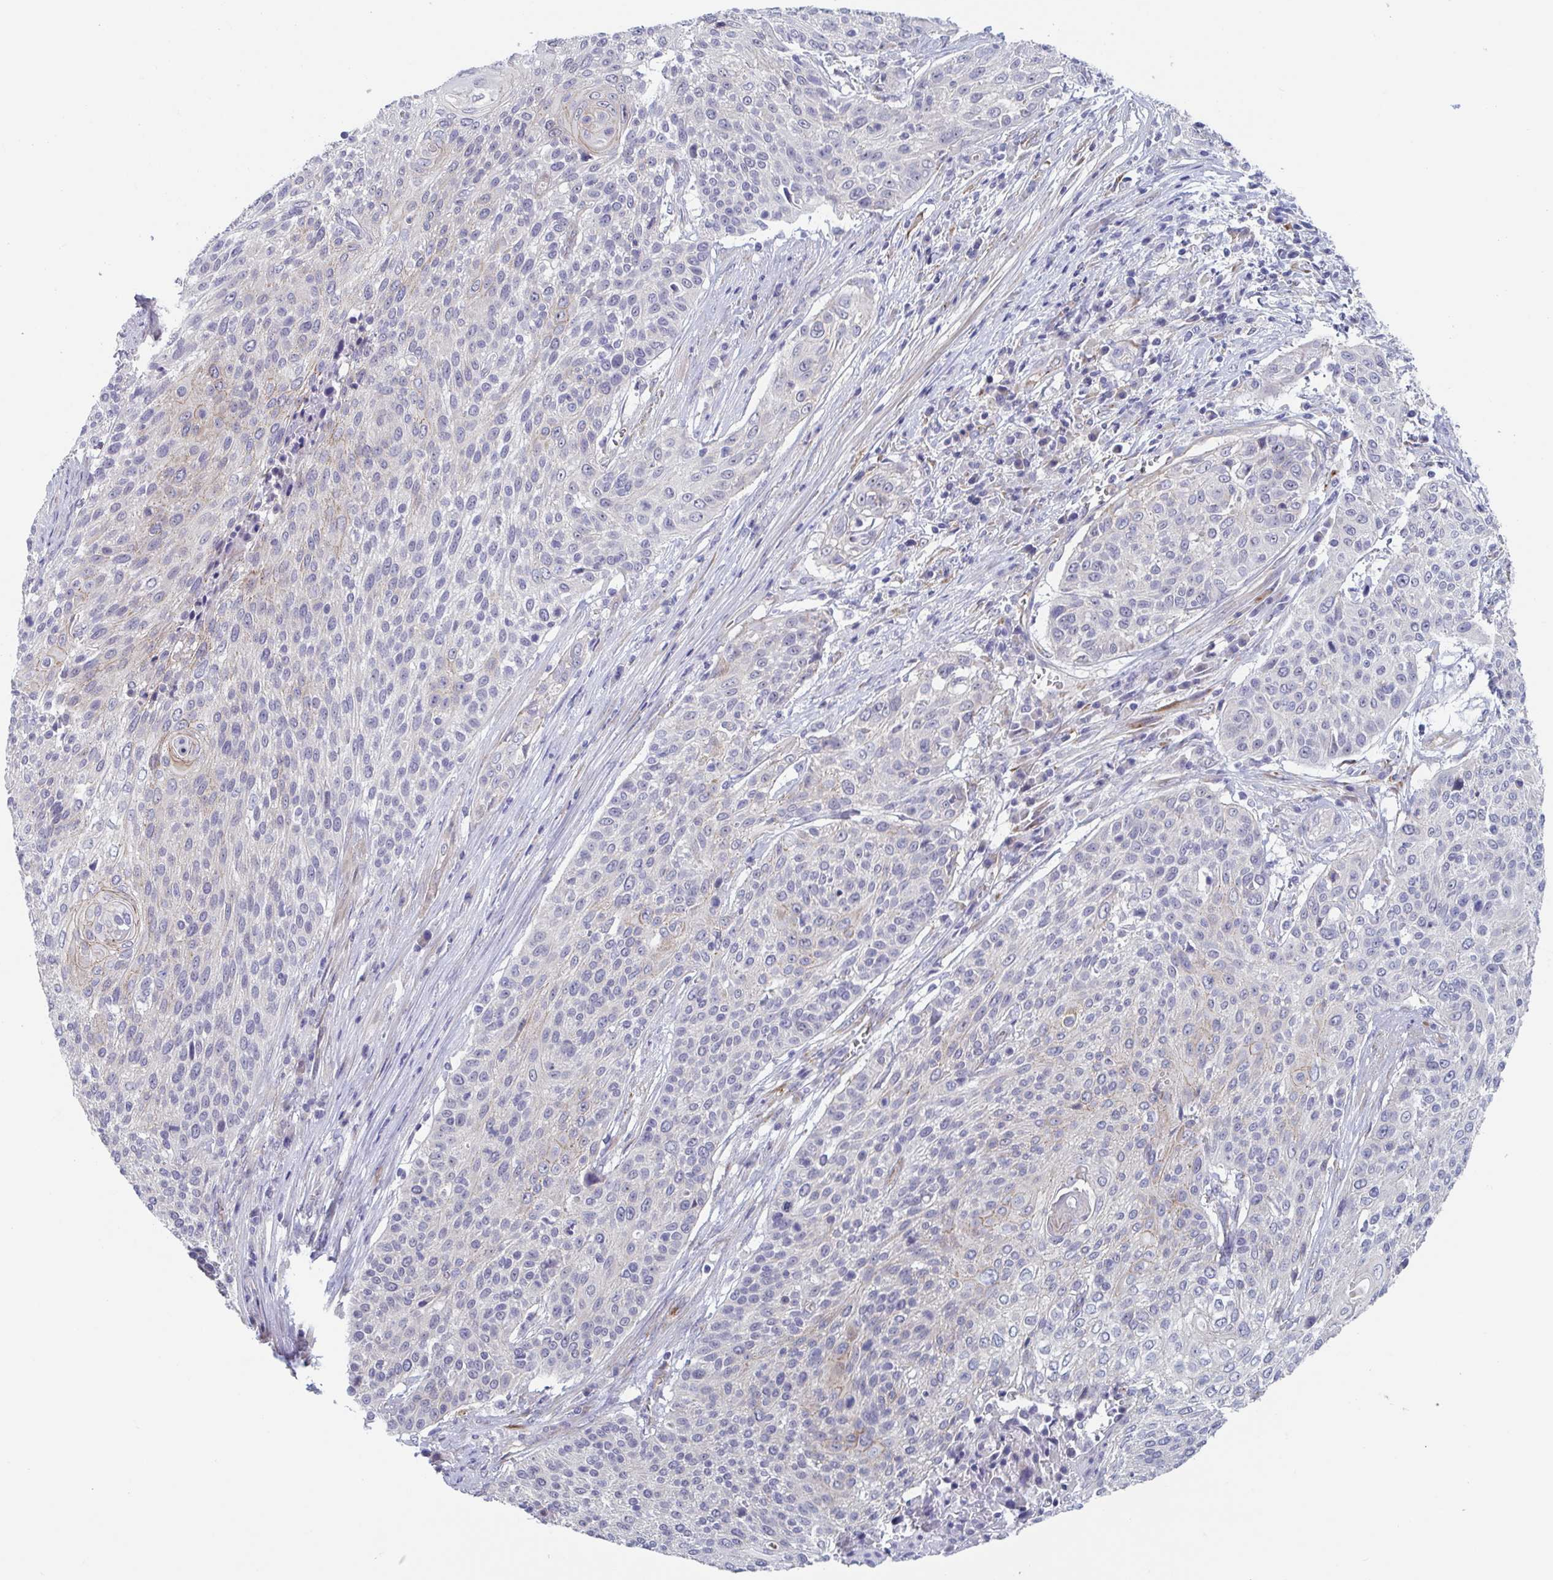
{"staining": {"intensity": "negative", "quantity": "none", "location": "none"}, "tissue": "cervical cancer", "cell_type": "Tumor cells", "image_type": "cancer", "snomed": [{"axis": "morphology", "description": "Squamous cell carcinoma, NOS"}, {"axis": "topography", "description": "Cervix"}], "caption": "There is no significant positivity in tumor cells of cervical cancer (squamous cell carcinoma).", "gene": "ST14", "patient": {"sex": "female", "age": 31}}